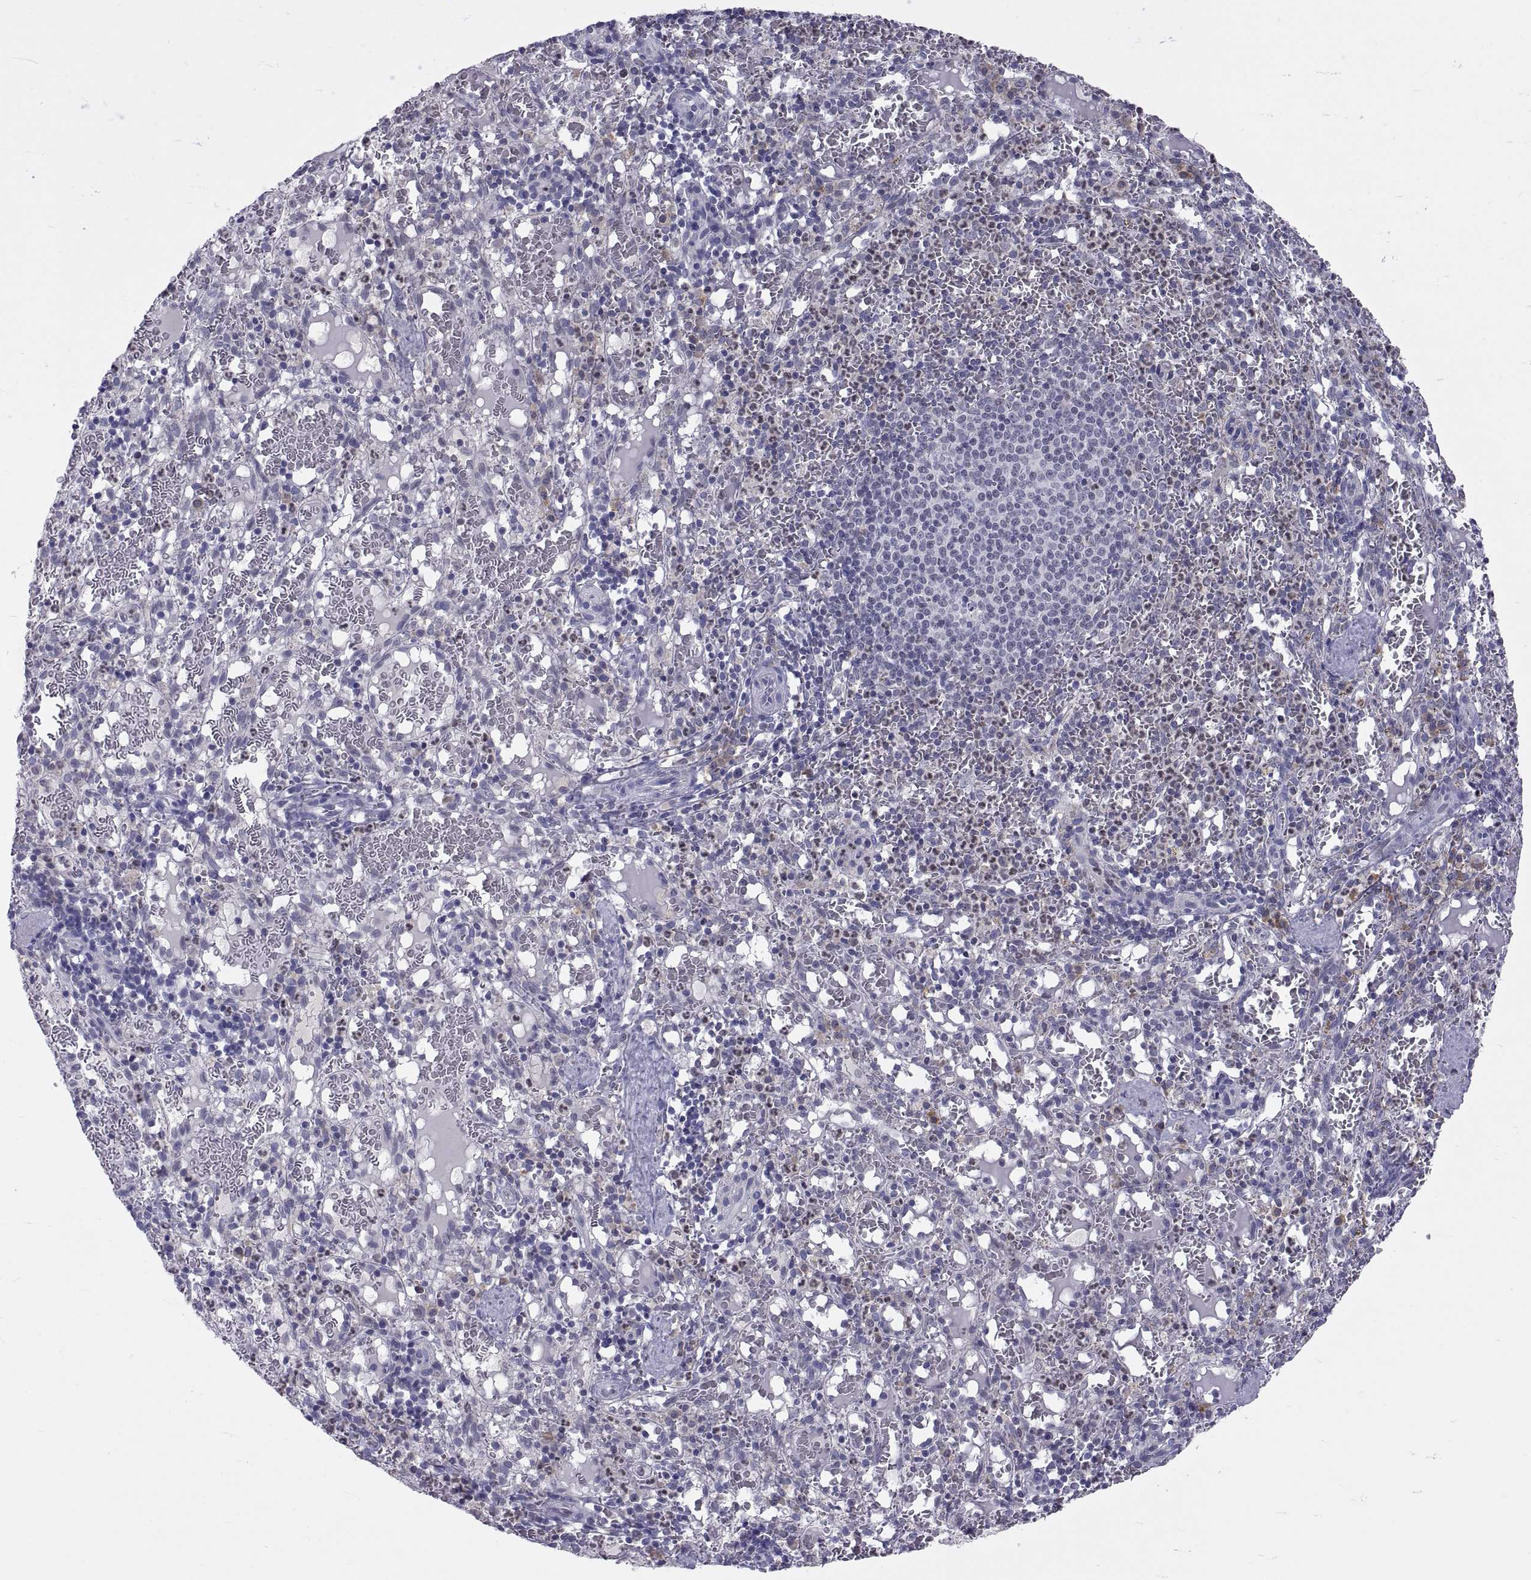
{"staining": {"intensity": "negative", "quantity": "none", "location": "none"}, "tissue": "spleen", "cell_type": "Cells in red pulp", "image_type": "normal", "snomed": [{"axis": "morphology", "description": "Normal tissue, NOS"}, {"axis": "topography", "description": "Spleen"}], "caption": "Immunohistochemical staining of benign human spleen exhibits no significant positivity in cells in red pulp. (DAB immunohistochemistry (IHC) visualized using brightfield microscopy, high magnification).", "gene": "ERO1A", "patient": {"sex": "male", "age": 11}}